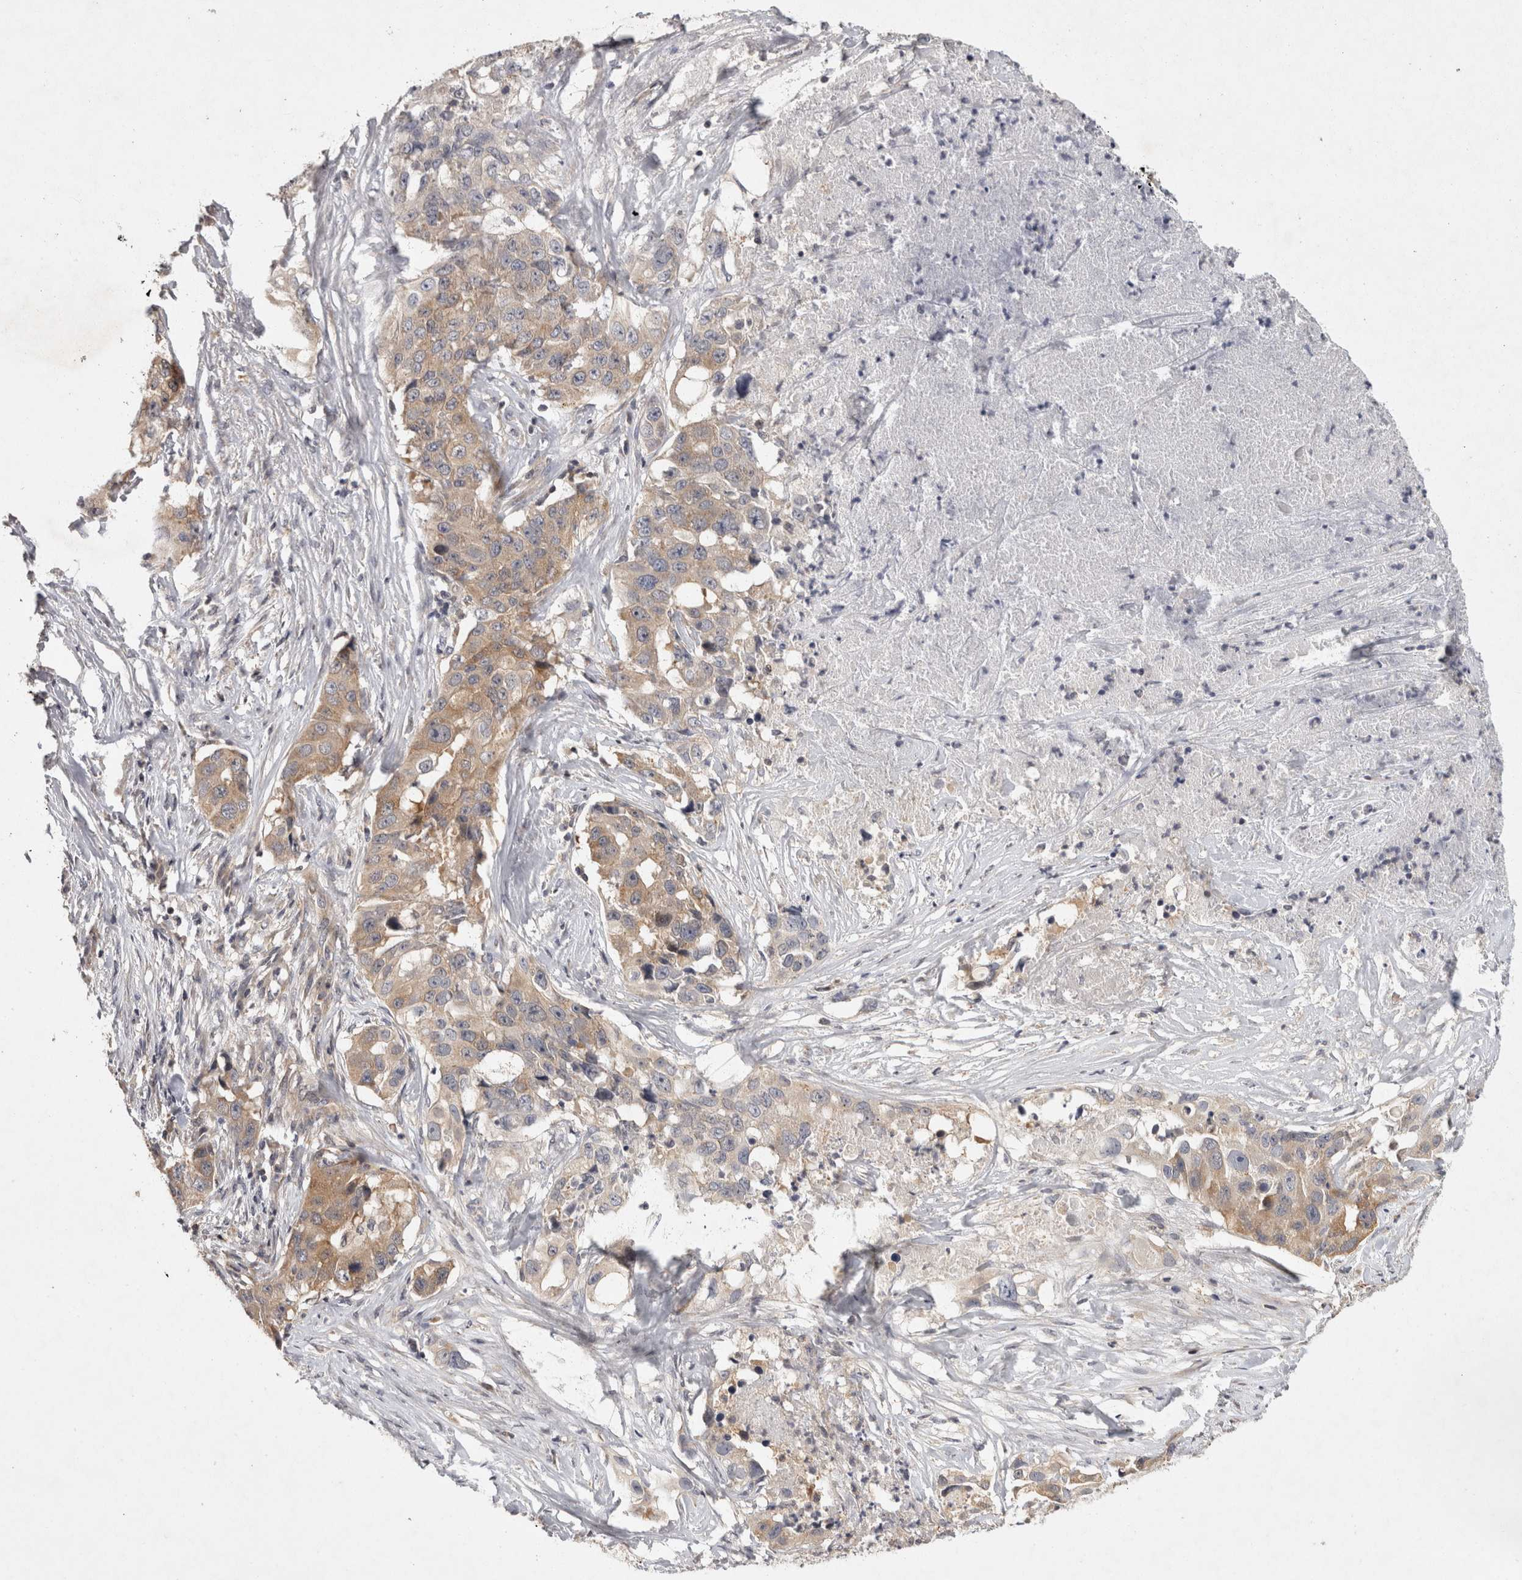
{"staining": {"intensity": "moderate", "quantity": ">75%", "location": "cytoplasmic/membranous"}, "tissue": "lung cancer", "cell_type": "Tumor cells", "image_type": "cancer", "snomed": [{"axis": "morphology", "description": "Adenocarcinoma, NOS"}, {"axis": "topography", "description": "Lung"}], "caption": "Lung cancer tissue reveals moderate cytoplasmic/membranous positivity in about >75% of tumor cells", "gene": "ACAT2", "patient": {"sex": "female", "age": 51}}